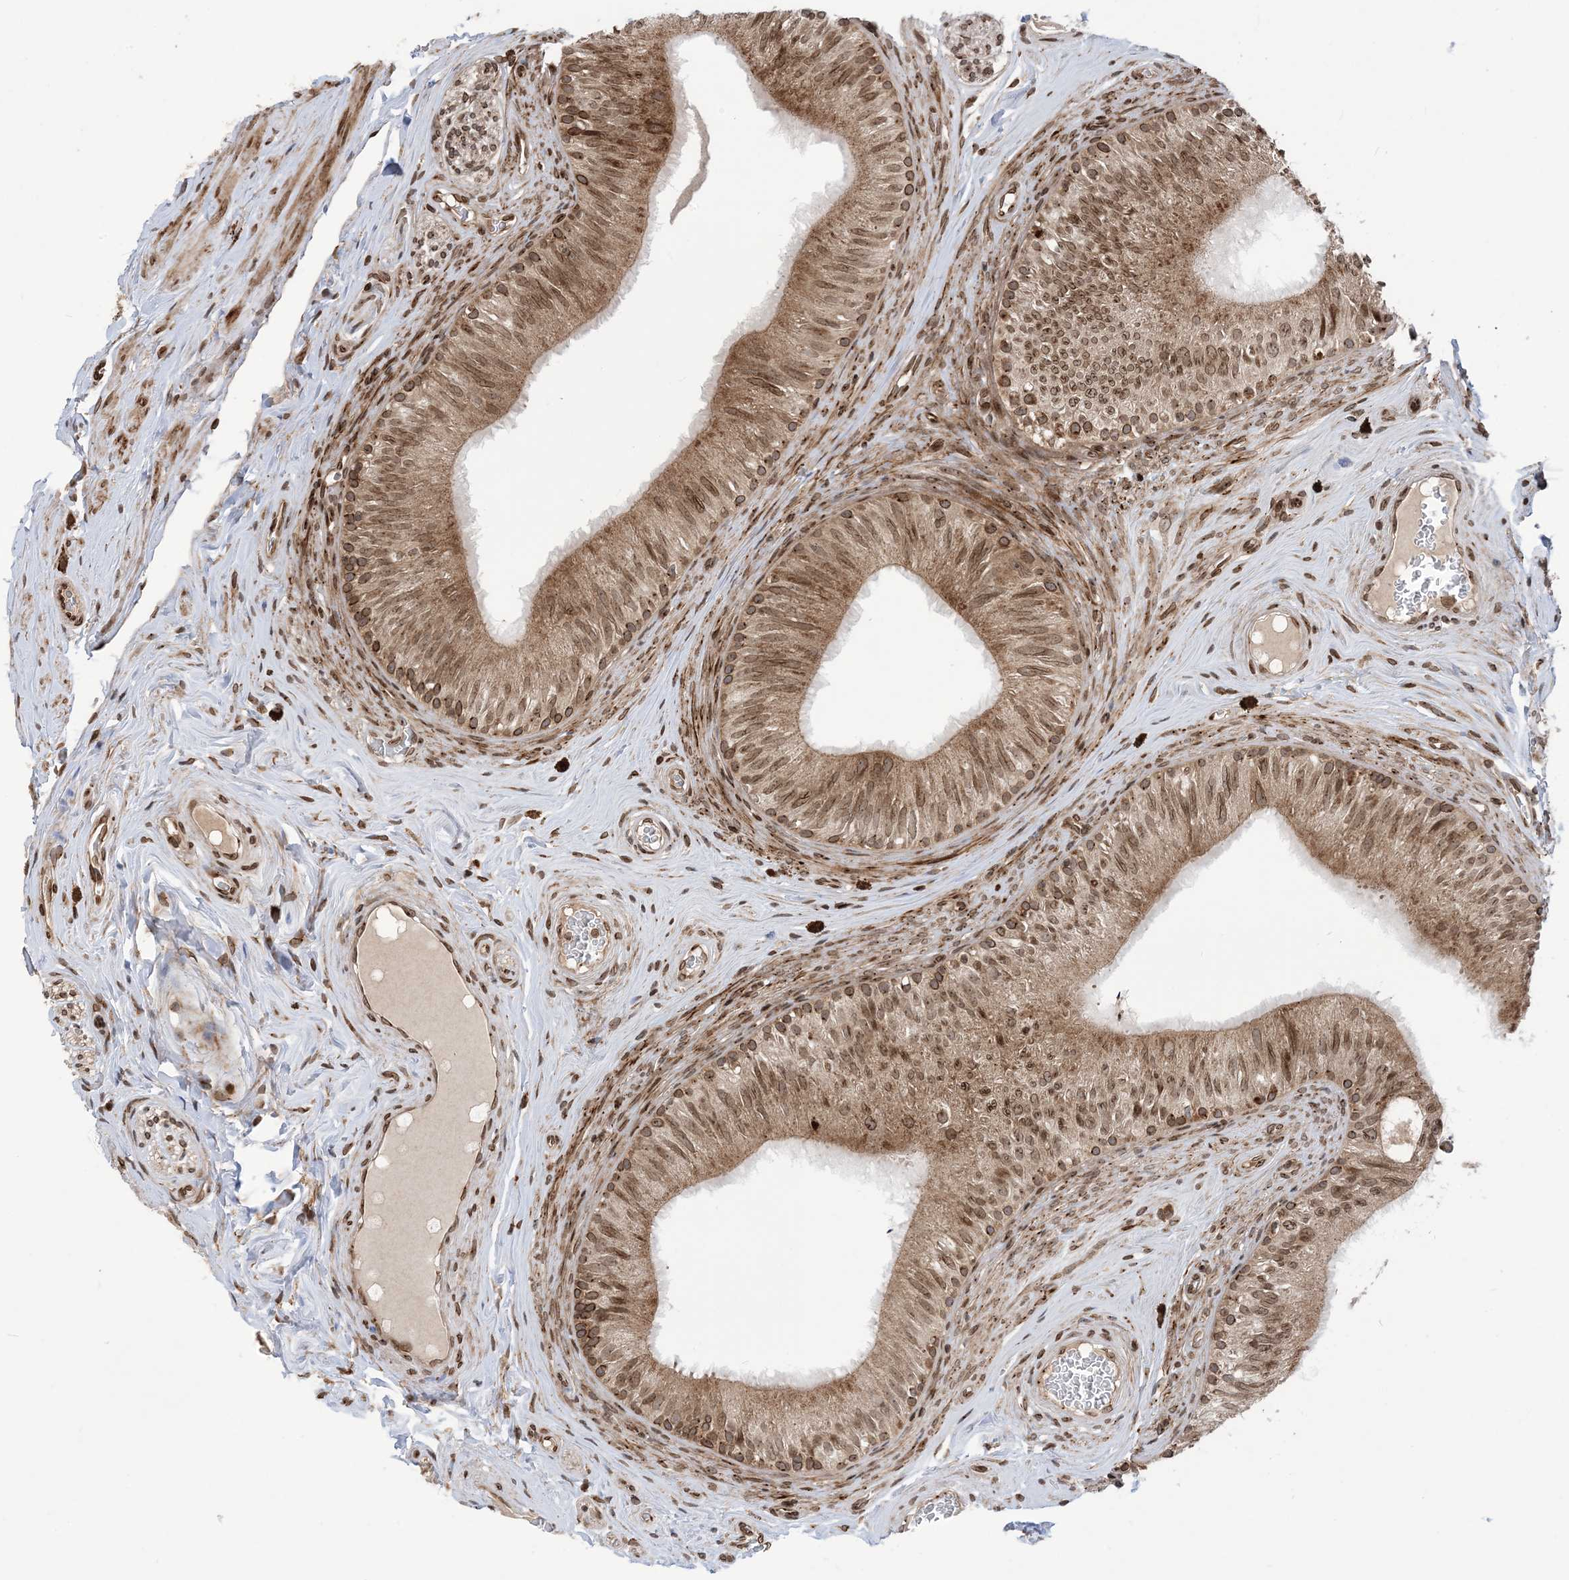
{"staining": {"intensity": "strong", "quantity": "25%-75%", "location": "cytoplasmic/membranous,nuclear"}, "tissue": "epididymis", "cell_type": "Glandular cells", "image_type": "normal", "snomed": [{"axis": "morphology", "description": "Normal tissue, NOS"}, {"axis": "topography", "description": "Epididymis"}], "caption": "The immunohistochemical stain shows strong cytoplasmic/membranous,nuclear positivity in glandular cells of unremarkable epididymis.", "gene": "CASP4", "patient": {"sex": "male", "age": 46}}